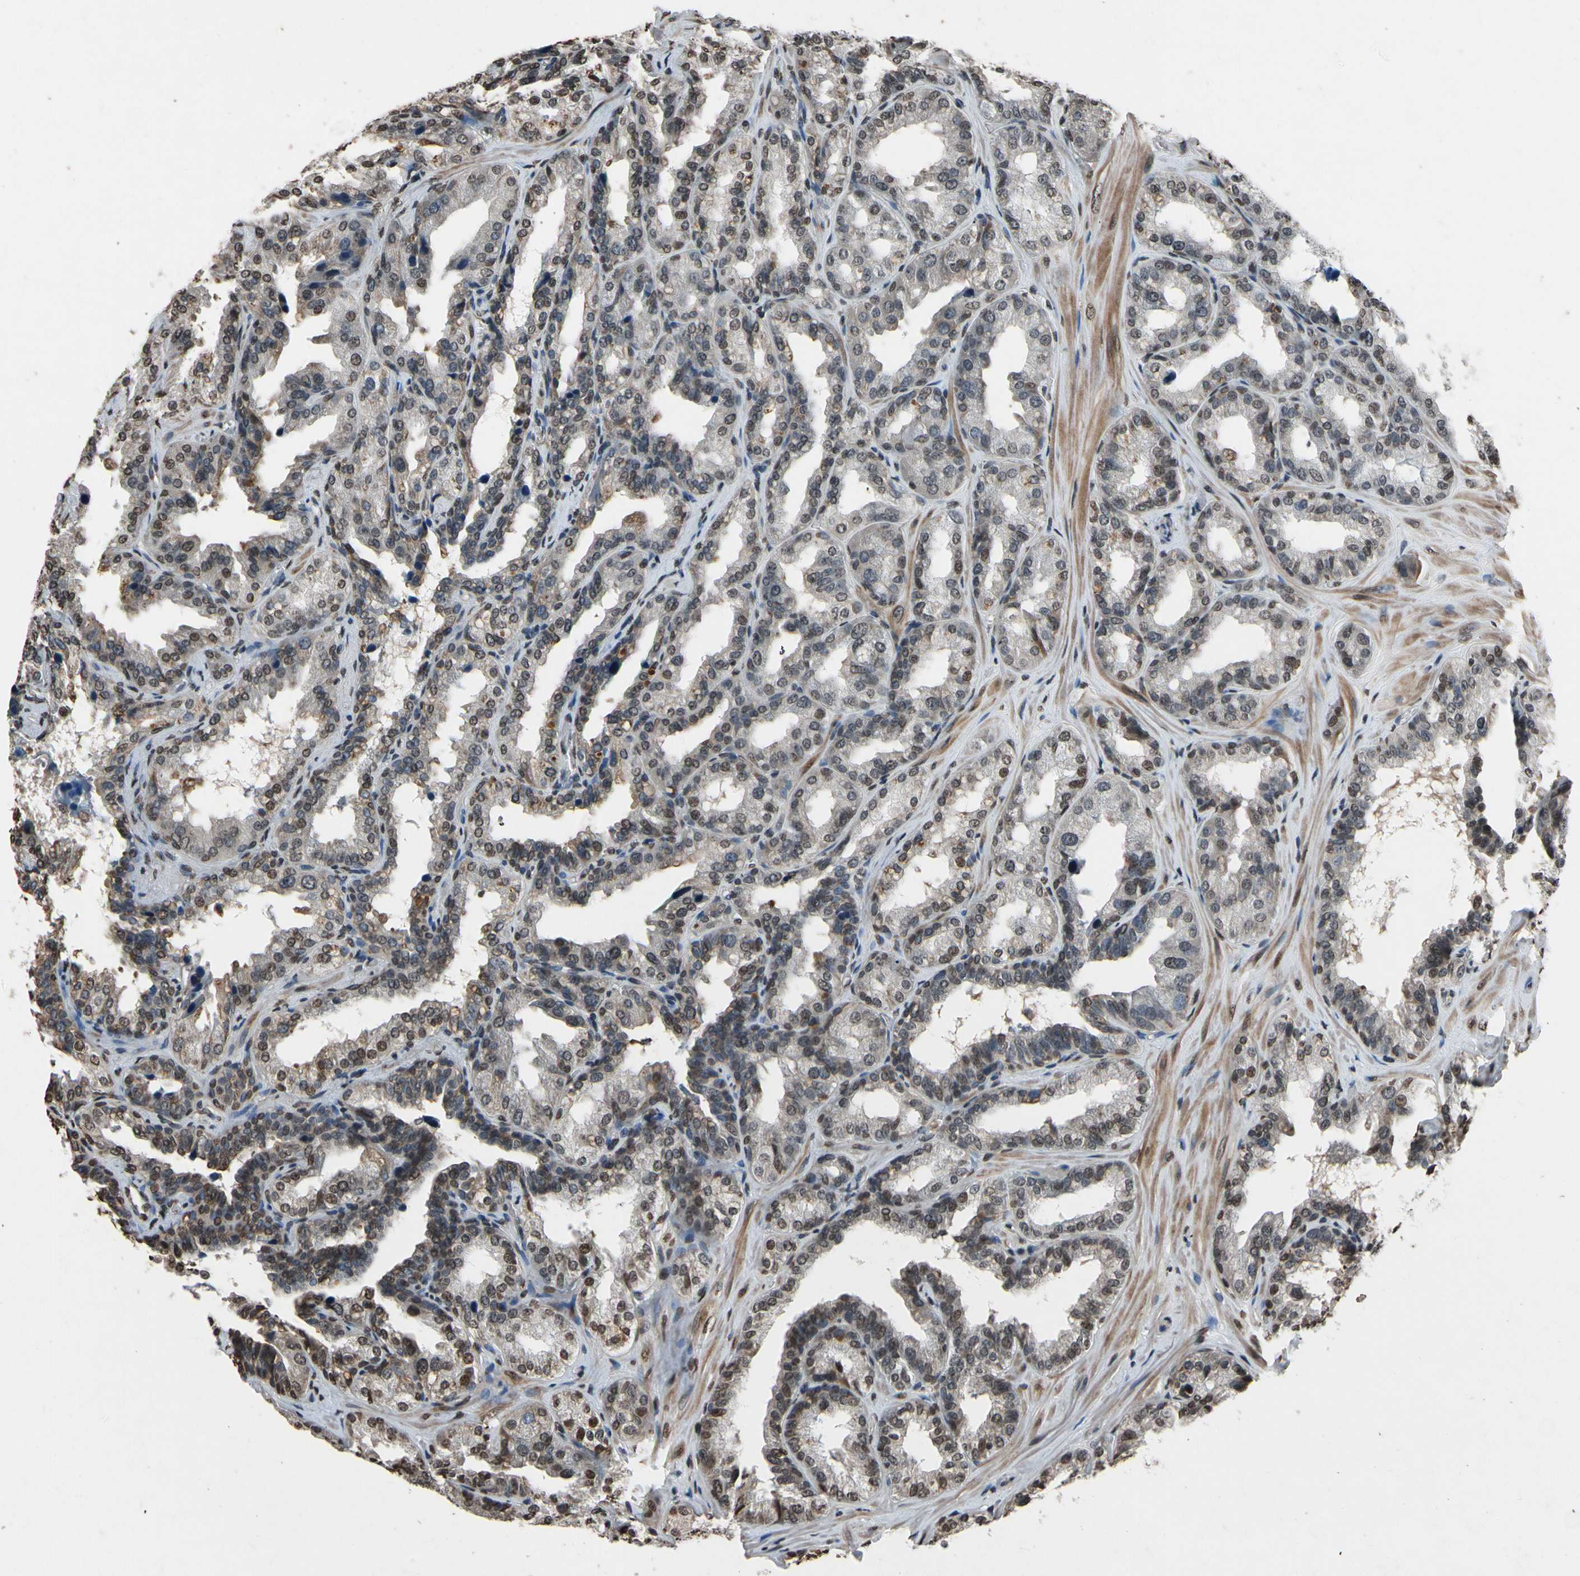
{"staining": {"intensity": "moderate", "quantity": "25%-75%", "location": "nuclear"}, "tissue": "seminal vesicle", "cell_type": "Glandular cells", "image_type": "normal", "snomed": [{"axis": "morphology", "description": "Normal tissue, NOS"}, {"axis": "topography", "description": "Prostate"}, {"axis": "topography", "description": "Seminal veicle"}], "caption": "Protein analysis of unremarkable seminal vesicle exhibits moderate nuclear staining in approximately 25%-75% of glandular cells. The staining was performed using DAB (3,3'-diaminobenzidine) to visualize the protein expression in brown, while the nuclei were stained in blue with hematoxylin (Magnification: 20x).", "gene": "HIPK2", "patient": {"sex": "male", "age": 51}}